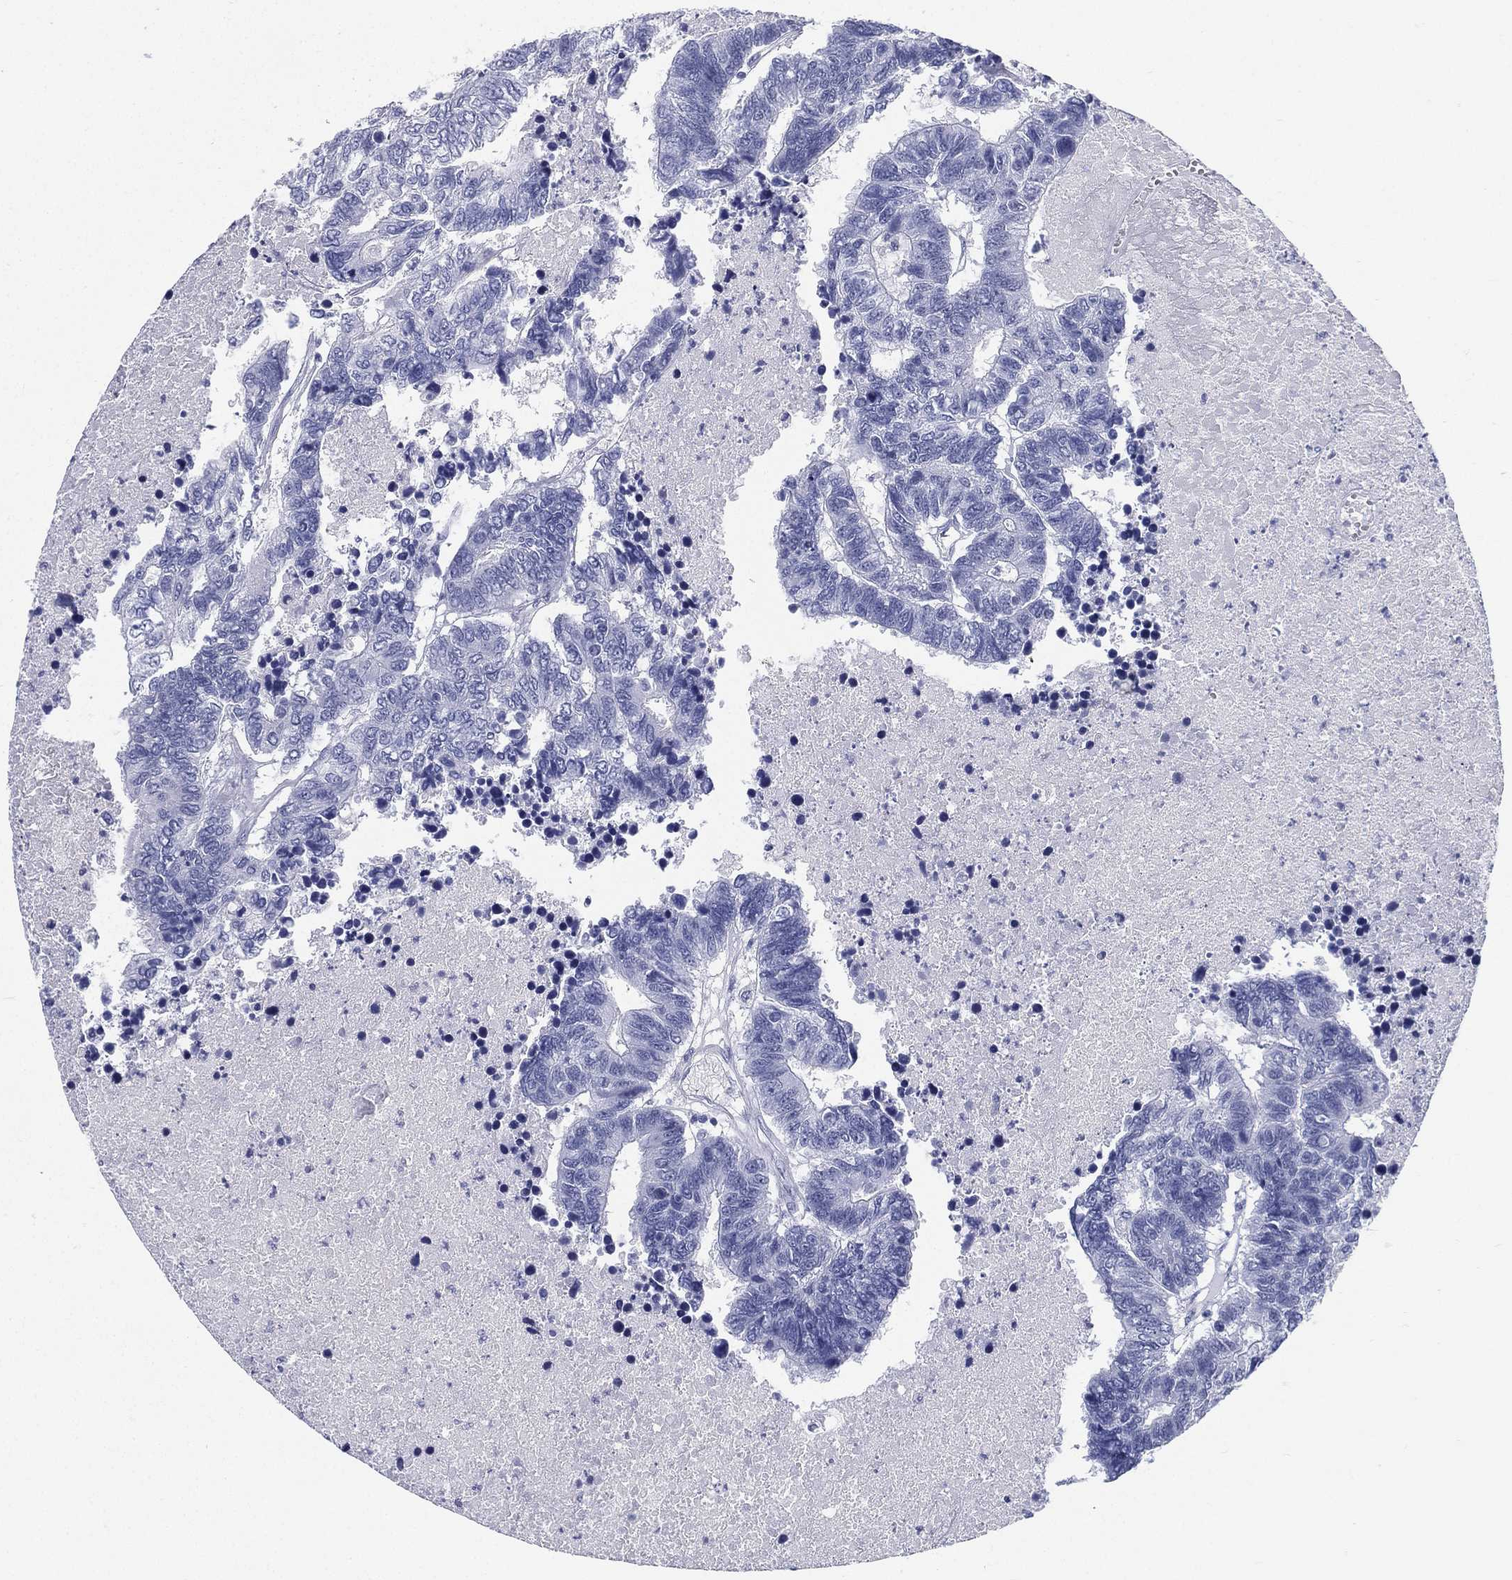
{"staining": {"intensity": "negative", "quantity": "none", "location": "none"}, "tissue": "colorectal cancer", "cell_type": "Tumor cells", "image_type": "cancer", "snomed": [{"axis": "morphology", "description": "Adenocarcinoma, NOS"}, {"axis": "topography", "description": "Colon"}], "caption": "This is an immunohistochemistry micrograph of human colorectal cancer. There is no staining in tumor cells.", "gene": "ATP1B2", "patient": {"sex": "female", "age": 48}}